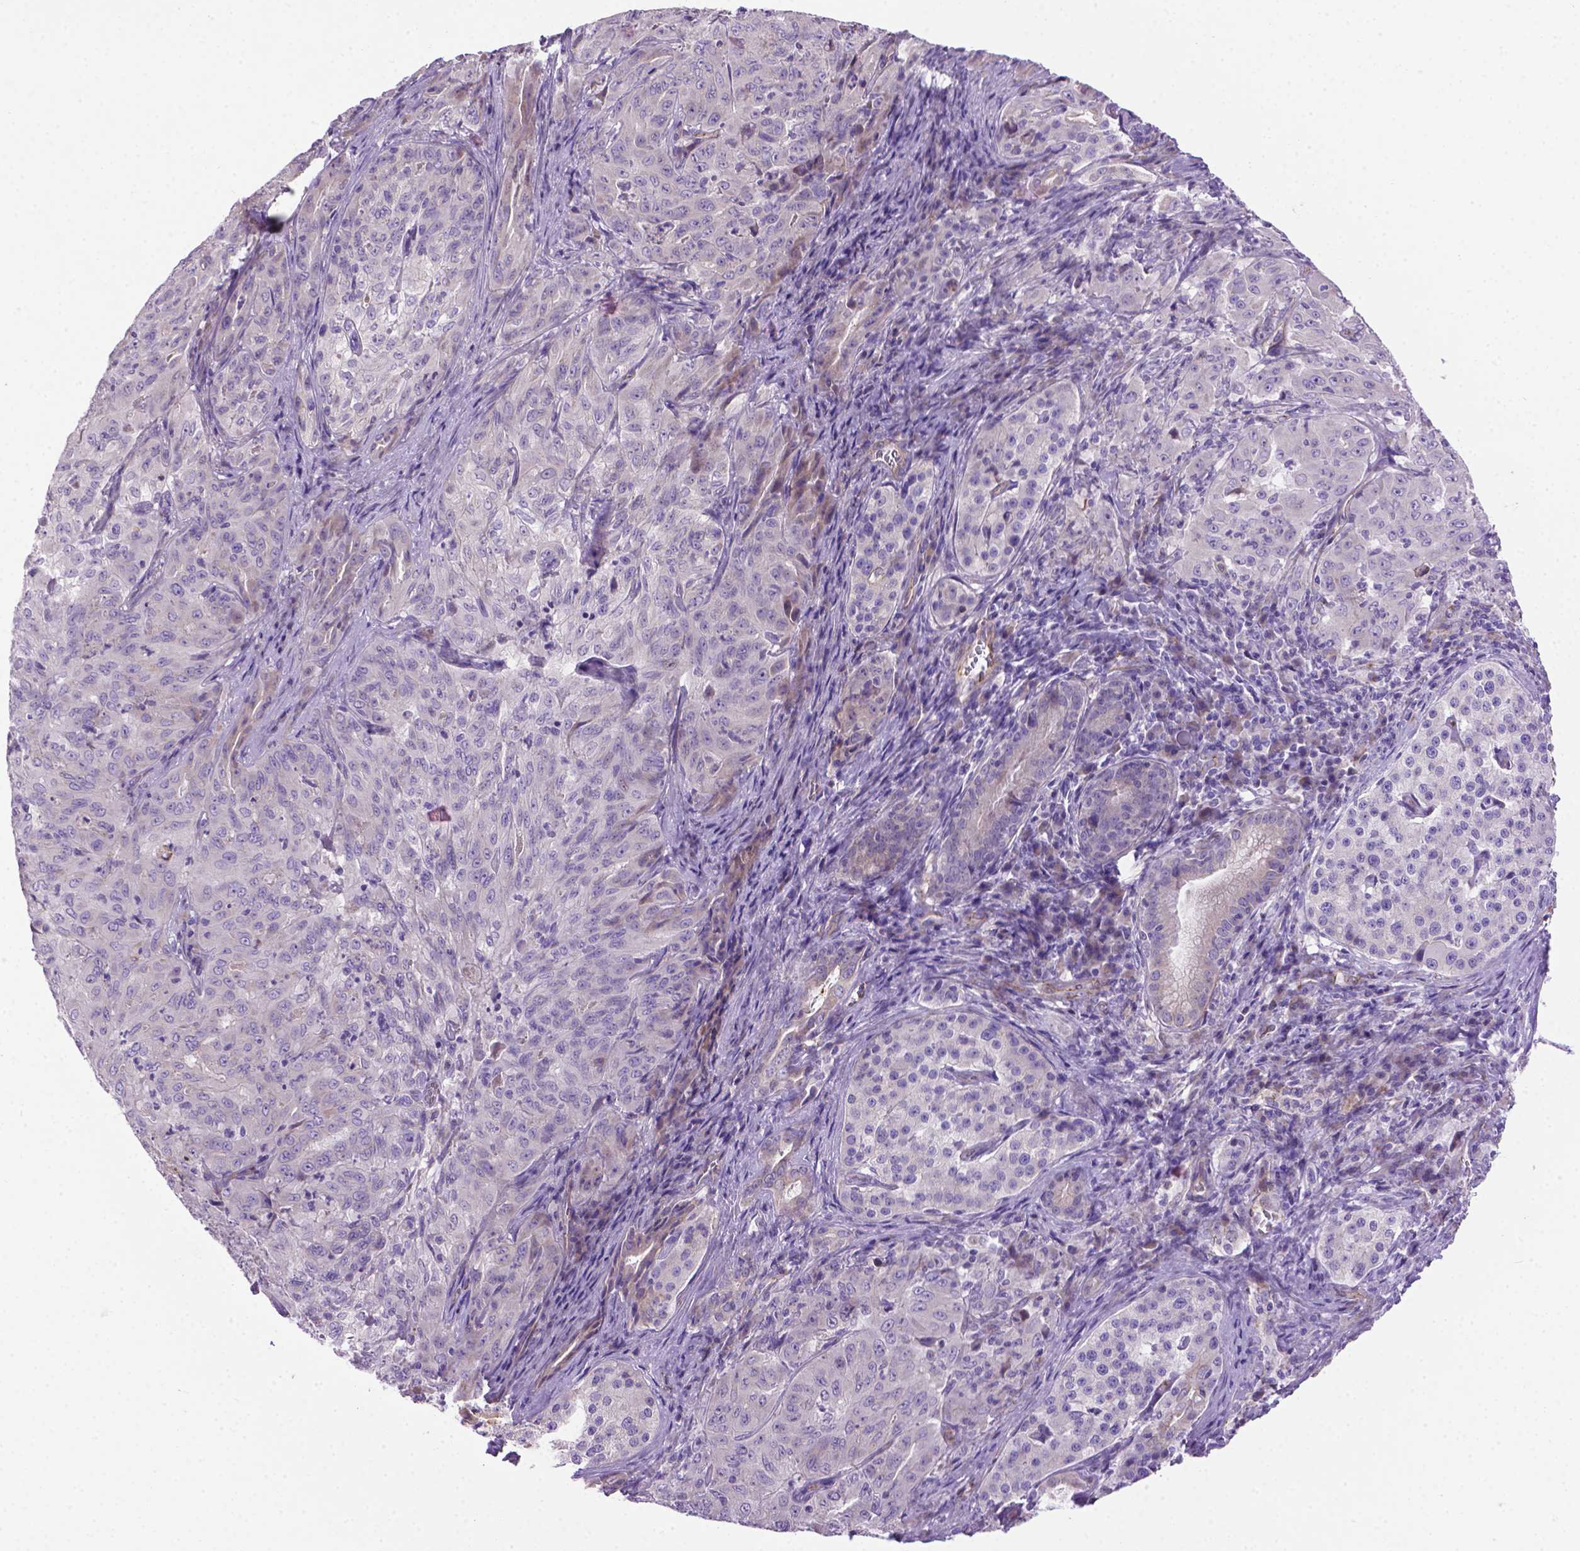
{"staining": {"intensity": "negative", "quantity": "none", "location": "none"}, "tissue": "pancreatic cancer", "cell_type": "Tumor cells", "image_type": "cancer", "snomed": [{"axis": "morphology", "description": "Adenocarcinoma, NOS"}, {"axis": "topography", "description": "Pancreas"}], "caption": "The histopathology image exhibits no significant positivity in tumor cells of pancreatic cancer.", "gene": "CCER2", "patient": {"sex": "male", "age": 63}}